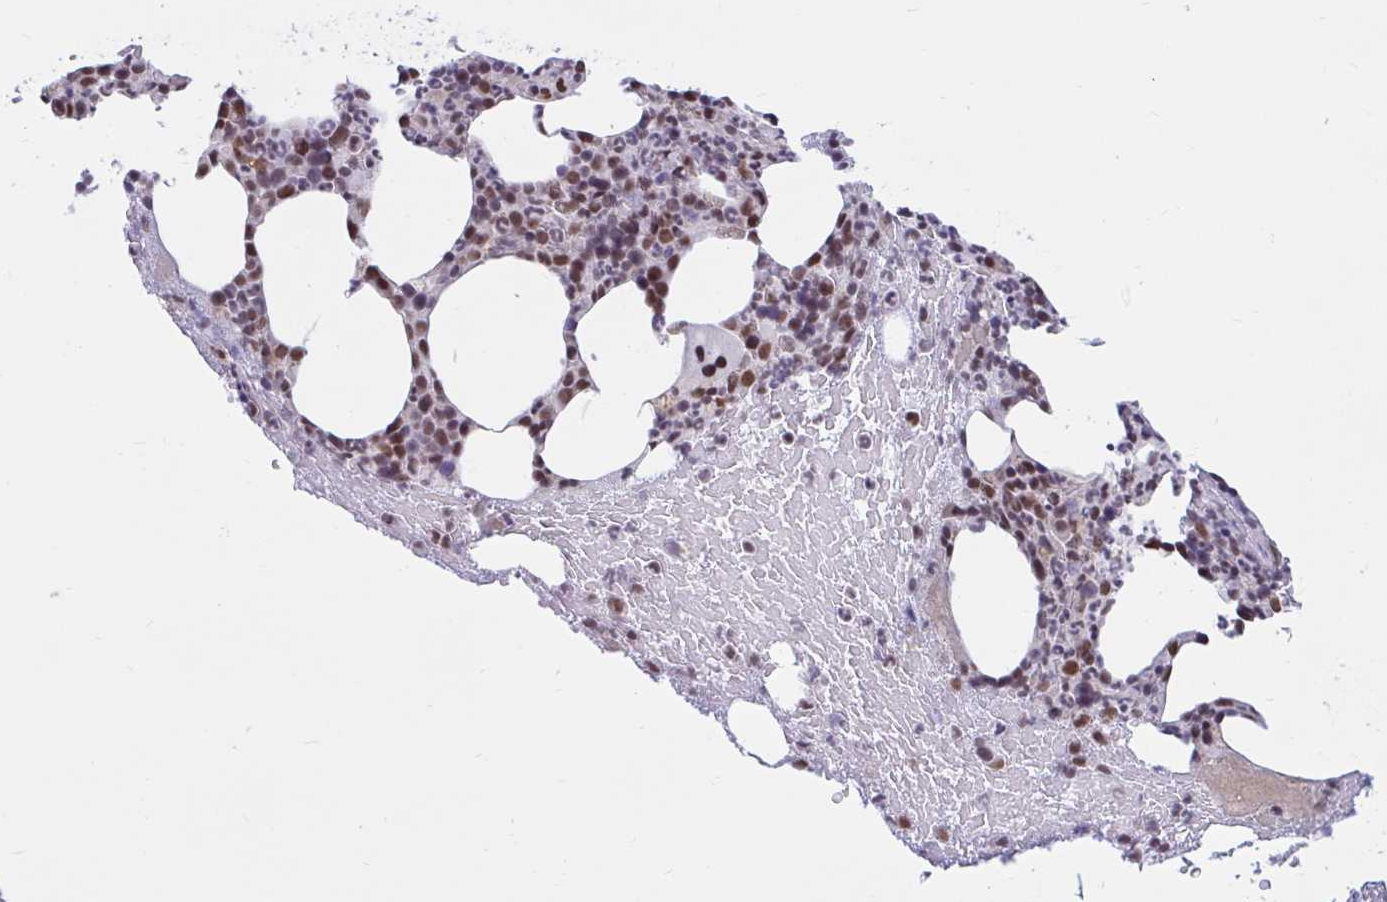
{"staining": {"intensity": "moderate", "quantity": "25%-75%", "location": "nuclear"}, "tissue": "bone marrow", "cell_type": "Hematopoietic cells", "image_type": "normal", "snomed": [{"axis": "morphology", "description": "Normal tissue, NOS"}, {"axis": "topography", "description": "Bone marrow"}], "caption": "Immunohistochemistry (IHC) staining of benign bone marrow, which exhibits medium levels of moderate nuclear expression in about 25%-75% of hematopoietic cells indicating moderate nuclear protein staining. The staining was performed using DAB (brown) for protein detection and nuclei were counterstained in hematoxylin (blue).", "gene": "PHF10", "patient": {"sex": "female", "age": 59}}